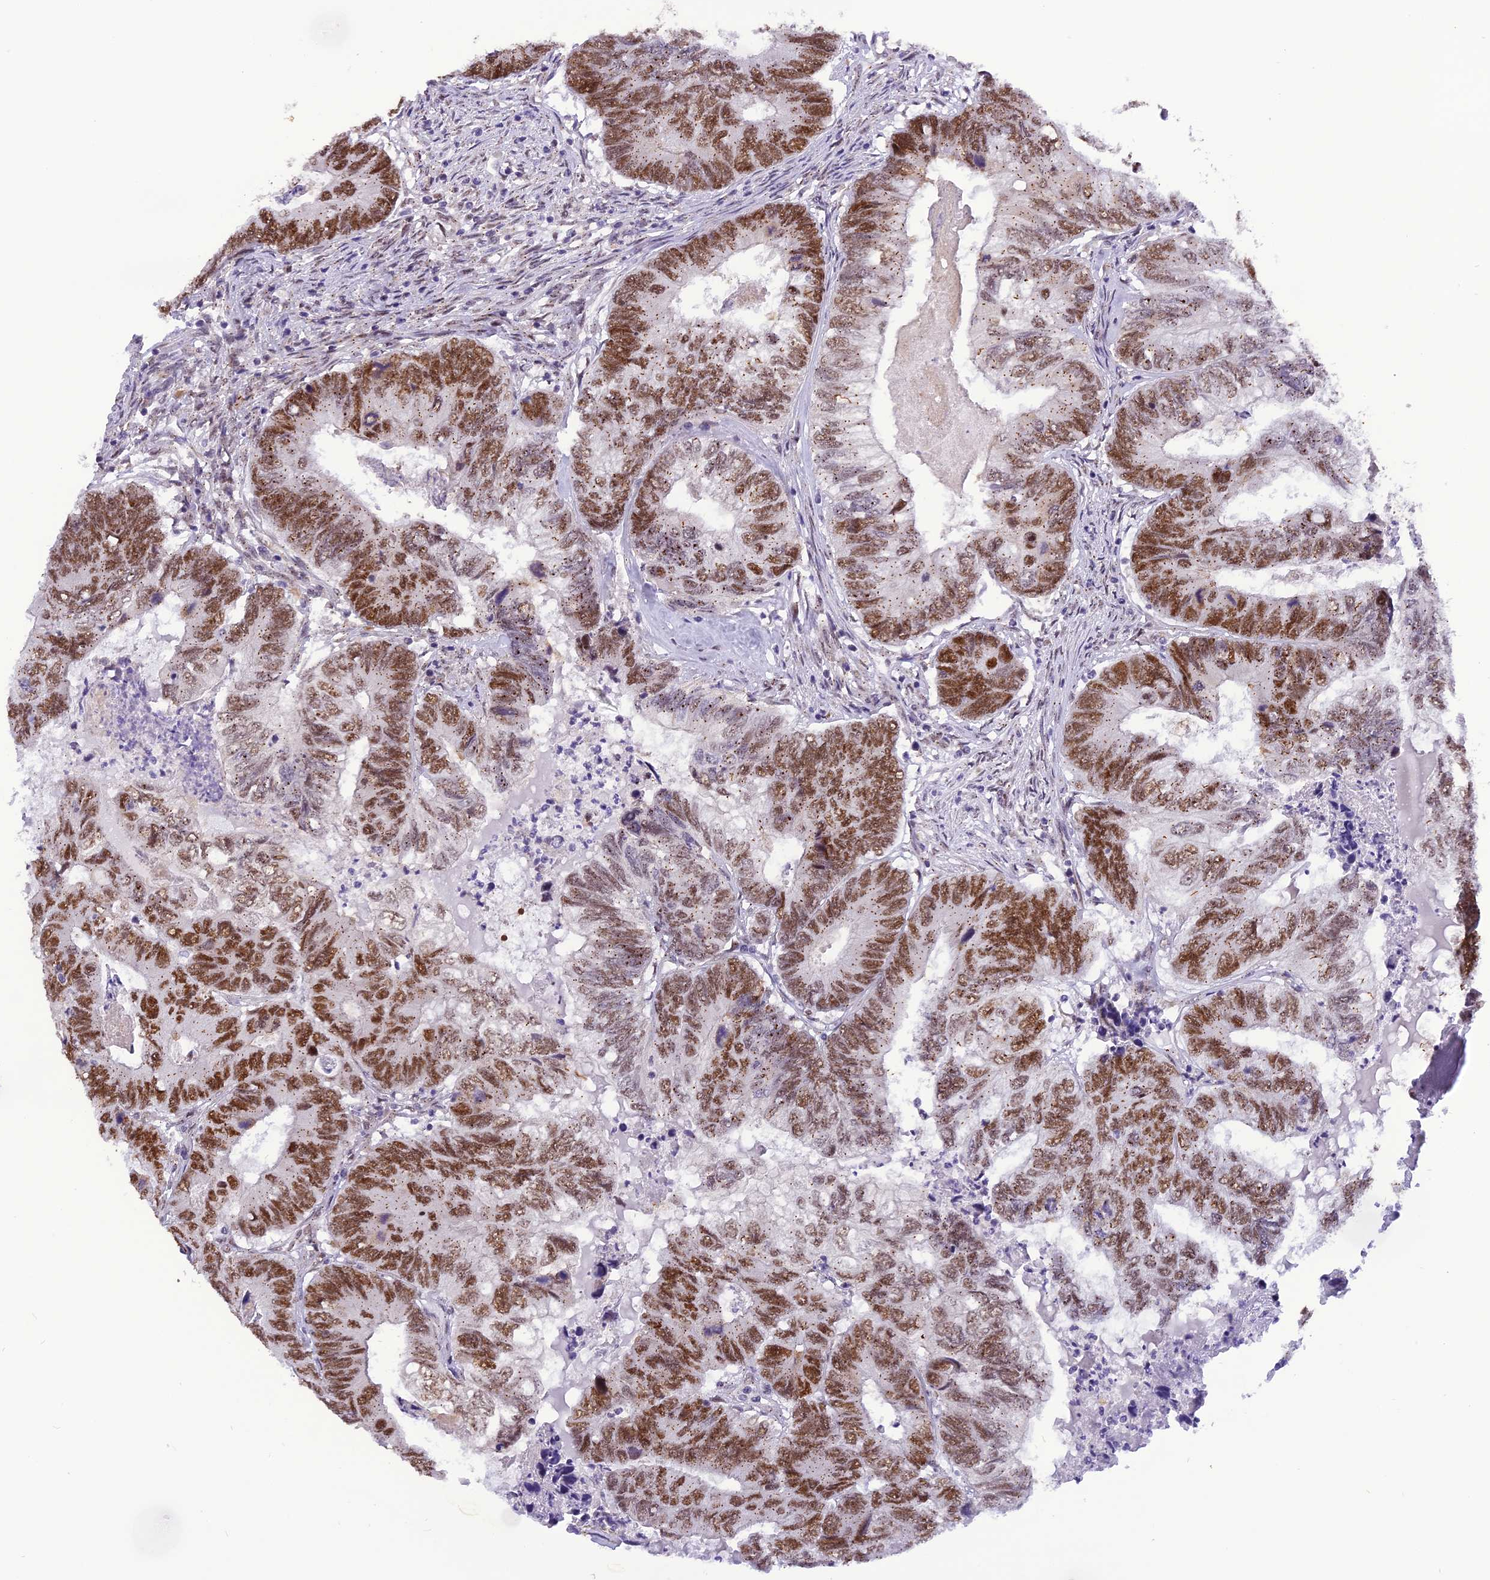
{"staining": {"intensity": "strong", "quantity": ">75%", "location": "nuclear"}, "tissue": "colorectal cancer", "cell_type": "Tumor cells", "image_type": "cancer", "snomed": [{"axis": "morphology", "description": "Adenocarcinoma, NOS"}, {"axis": "topography", "description": "Colon"}], "caption": "A high-resolution photomicrograph shows immunohistochemistry staining of colorectal cancer (adenocarcinoma), which shows strong nuclear expression in about >75% of tumor cells.", "gene": "IRF2BP1", "patient": {"sex": "female", "age": 67}}